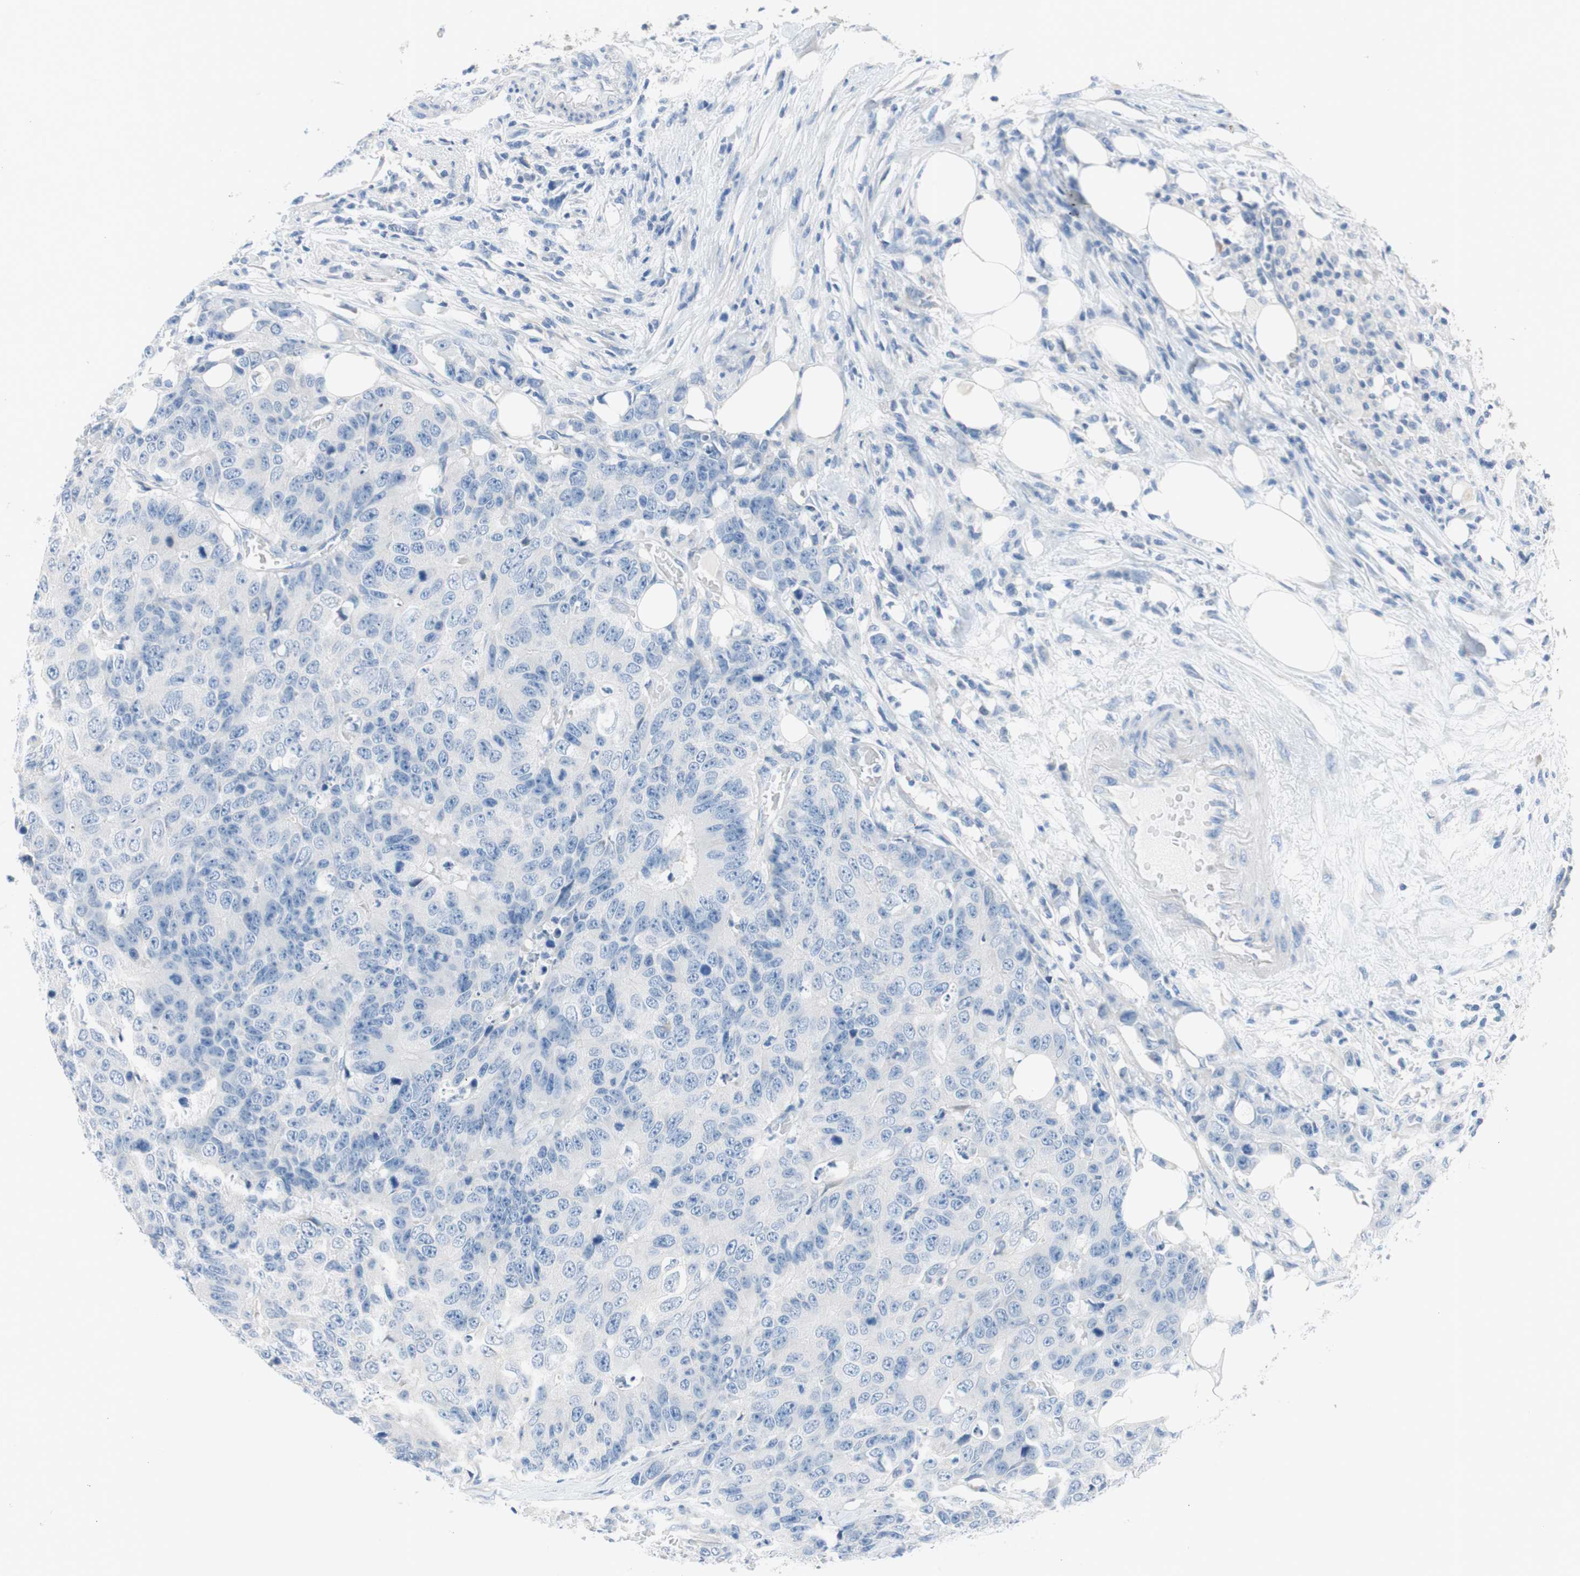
{"staining": {"intensity": "negative", "quantity": "none", "location": "none"}, "tissue": "colorectal cancer", "cell_type": "Tumor cells", "image_type": "cancer", "snomed": [{"axis": "morphology", "description": "Adenocarcinoma, NOS"}, {"axis": "topography", "description": "Colon"}], "caption": "Image shows no significant protein positivity in tumor cells of colorectal cancer. (Brightfield microscopy of DAB immunohistochemistry at high magnification).", "gene": "EVA1A", "patient": {"sex": "female", "age": 86}}